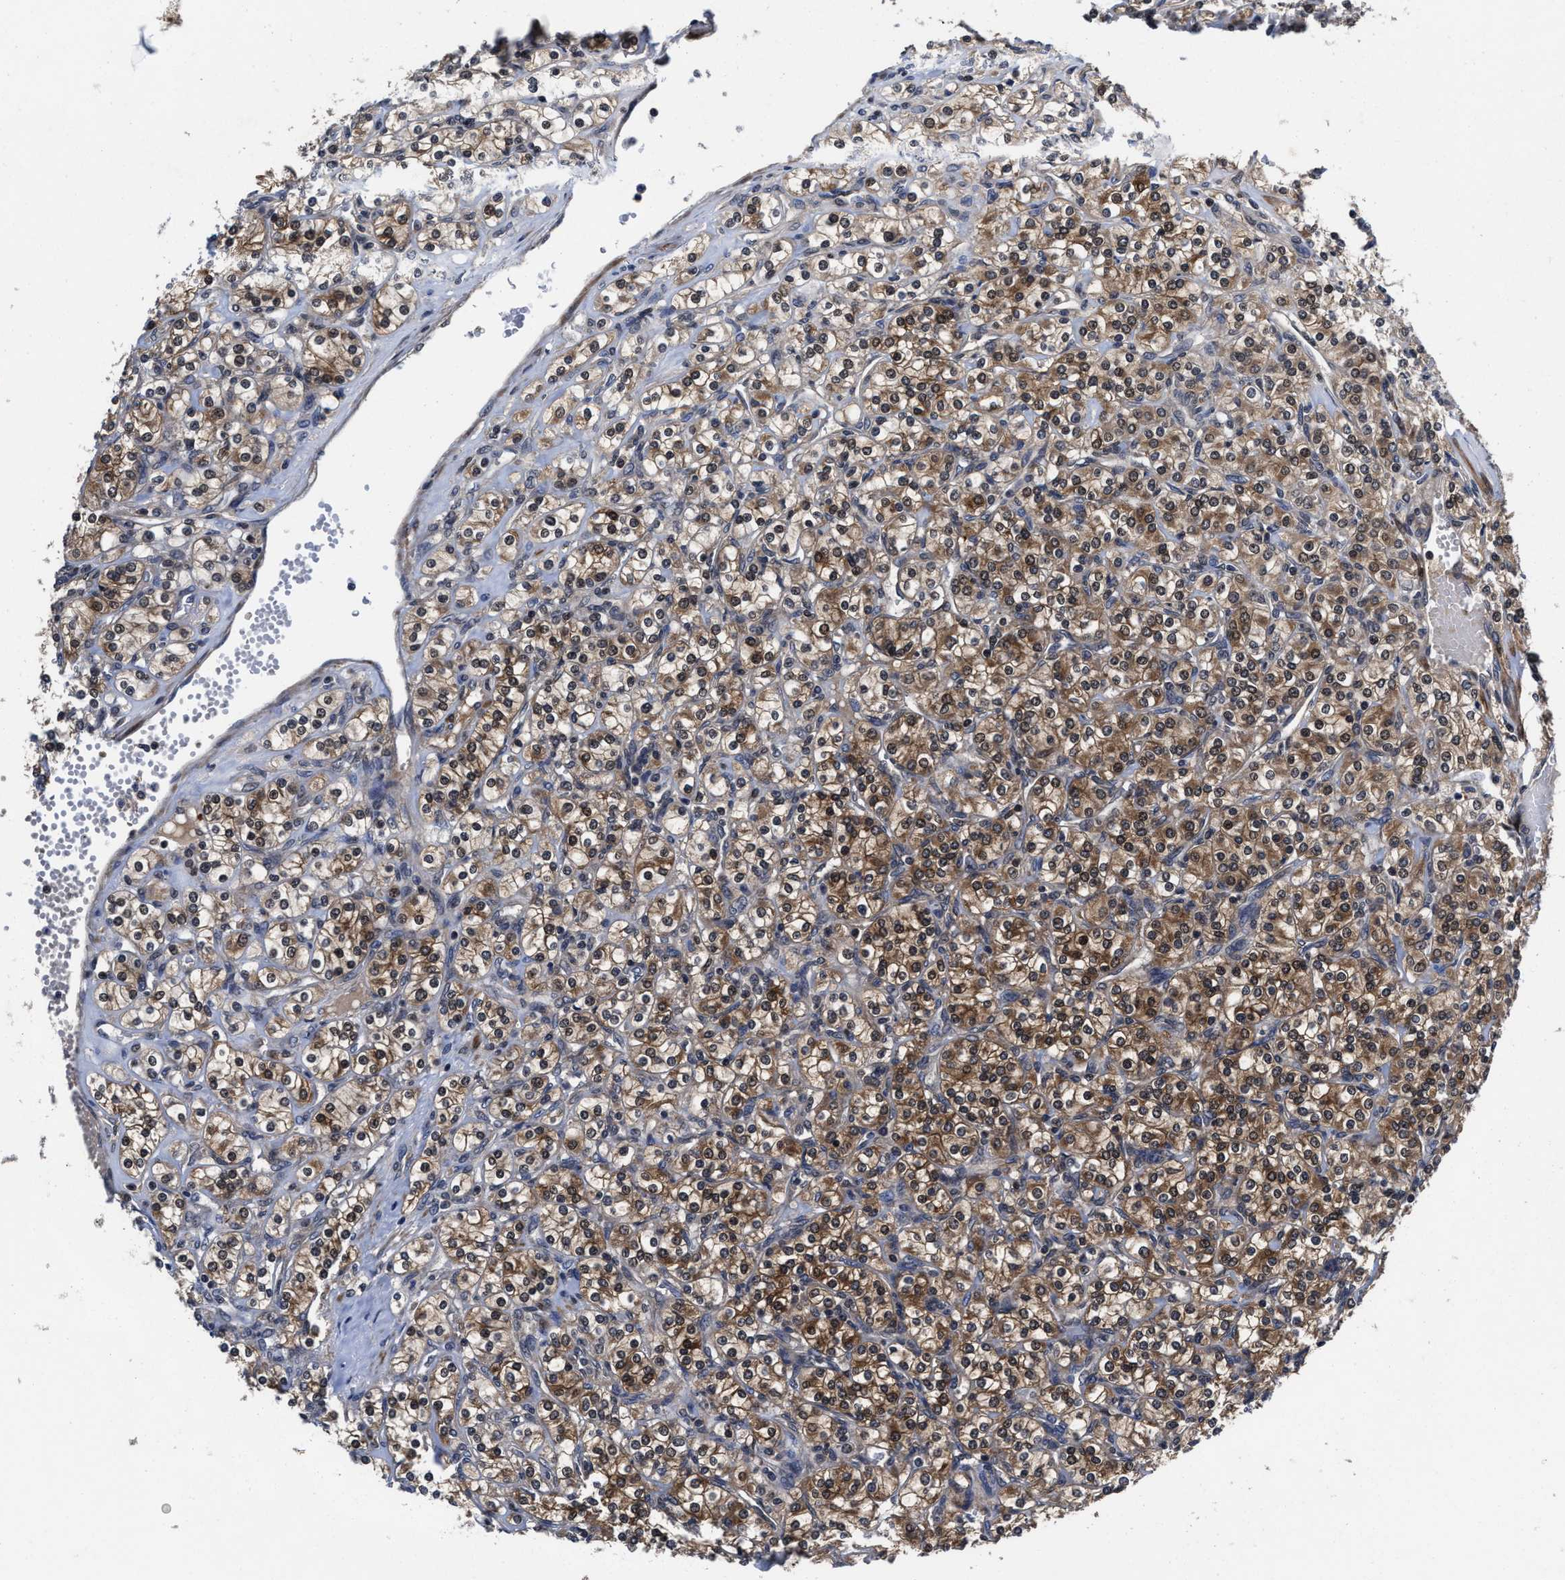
{"staining": {"intensity": "moderate", "quantity": ">75%", "location": "cytoplasmic/membranous"}, "tissue": "renal cancer", "cell_type": "Tumor cells", "image_type": "cancer", "snomed": [{"axis": "morphology", "description": "Adenocarcinoma, NOS"}, {"axis": "topography", "description": "Kidney"}], "caption": "A micrograph of renal cancer (adenocarcinoma) stained for a protein shows moderate cytoplasmic/membranous brown staining in tumor cells. (brown staining indicates protein expression, while blue staining denotes nuclei).", "gene": "KIF12", "patient": {"sex": "male", "age": 77}}